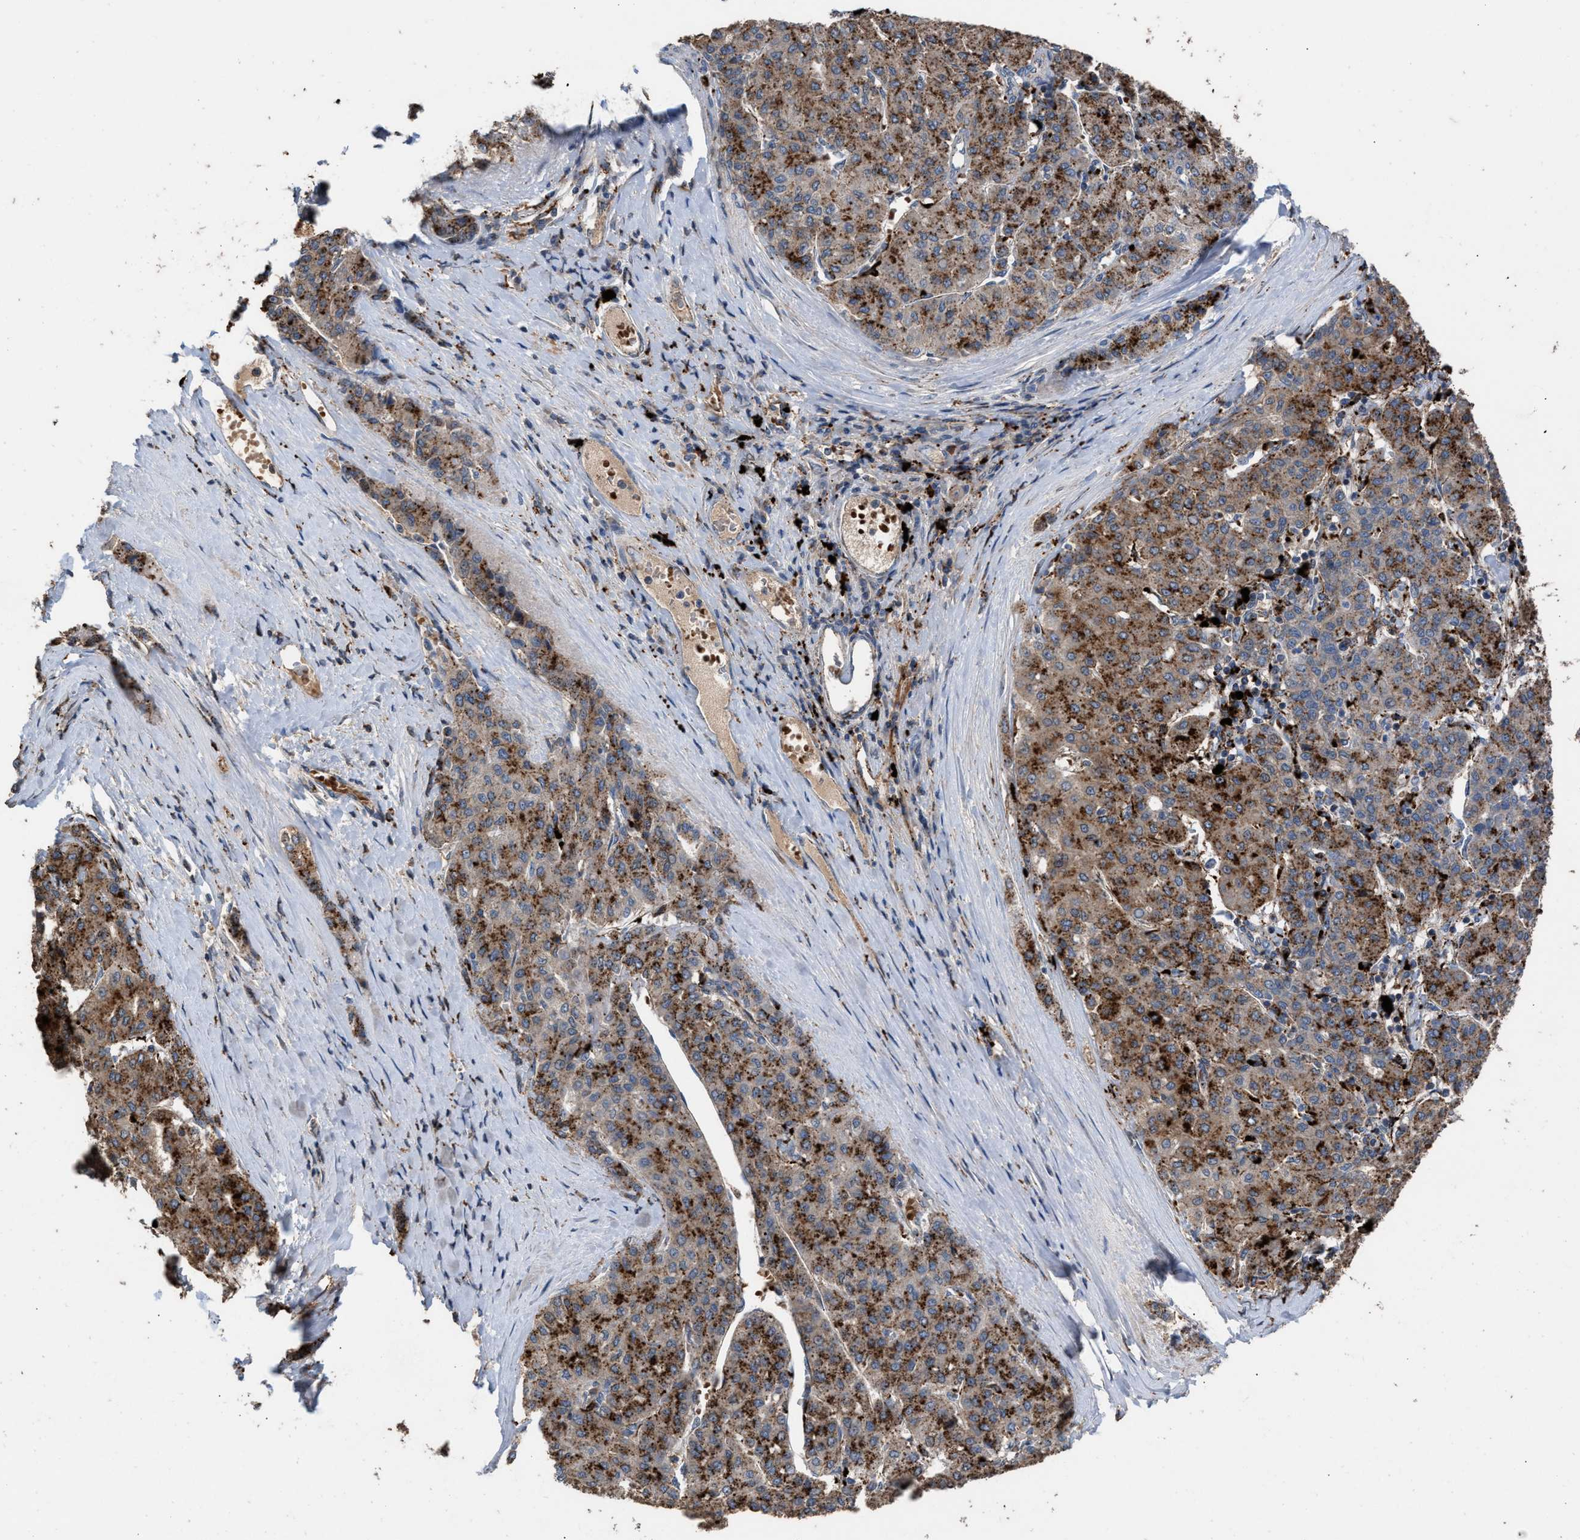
{"staining": {"intensity": "strong", "quantity": ">75%", "location": "cytoplasmic/membranous"}, "tissue": "liver cancer", "cell_type": "Tumor cells", "image_type": "cancer", "snomed": [{"axis": "morphology", "description": "Carcinoma, Hepatocellular, NOS"}, {"axis": "topography", "description": "Liver"}], "caption": "Protein expression analysis of liver hepatocellular carcinoma exhibits strong cytoplasmic/membranous positivity in approximately >75% of tumor cells. (DAB (3,3'-diaminobenzidine) = brown stain, brightfield microscopy at high magnification).", "gene": "ELMO3", "patient": {"sex": "male", "age": 65}}